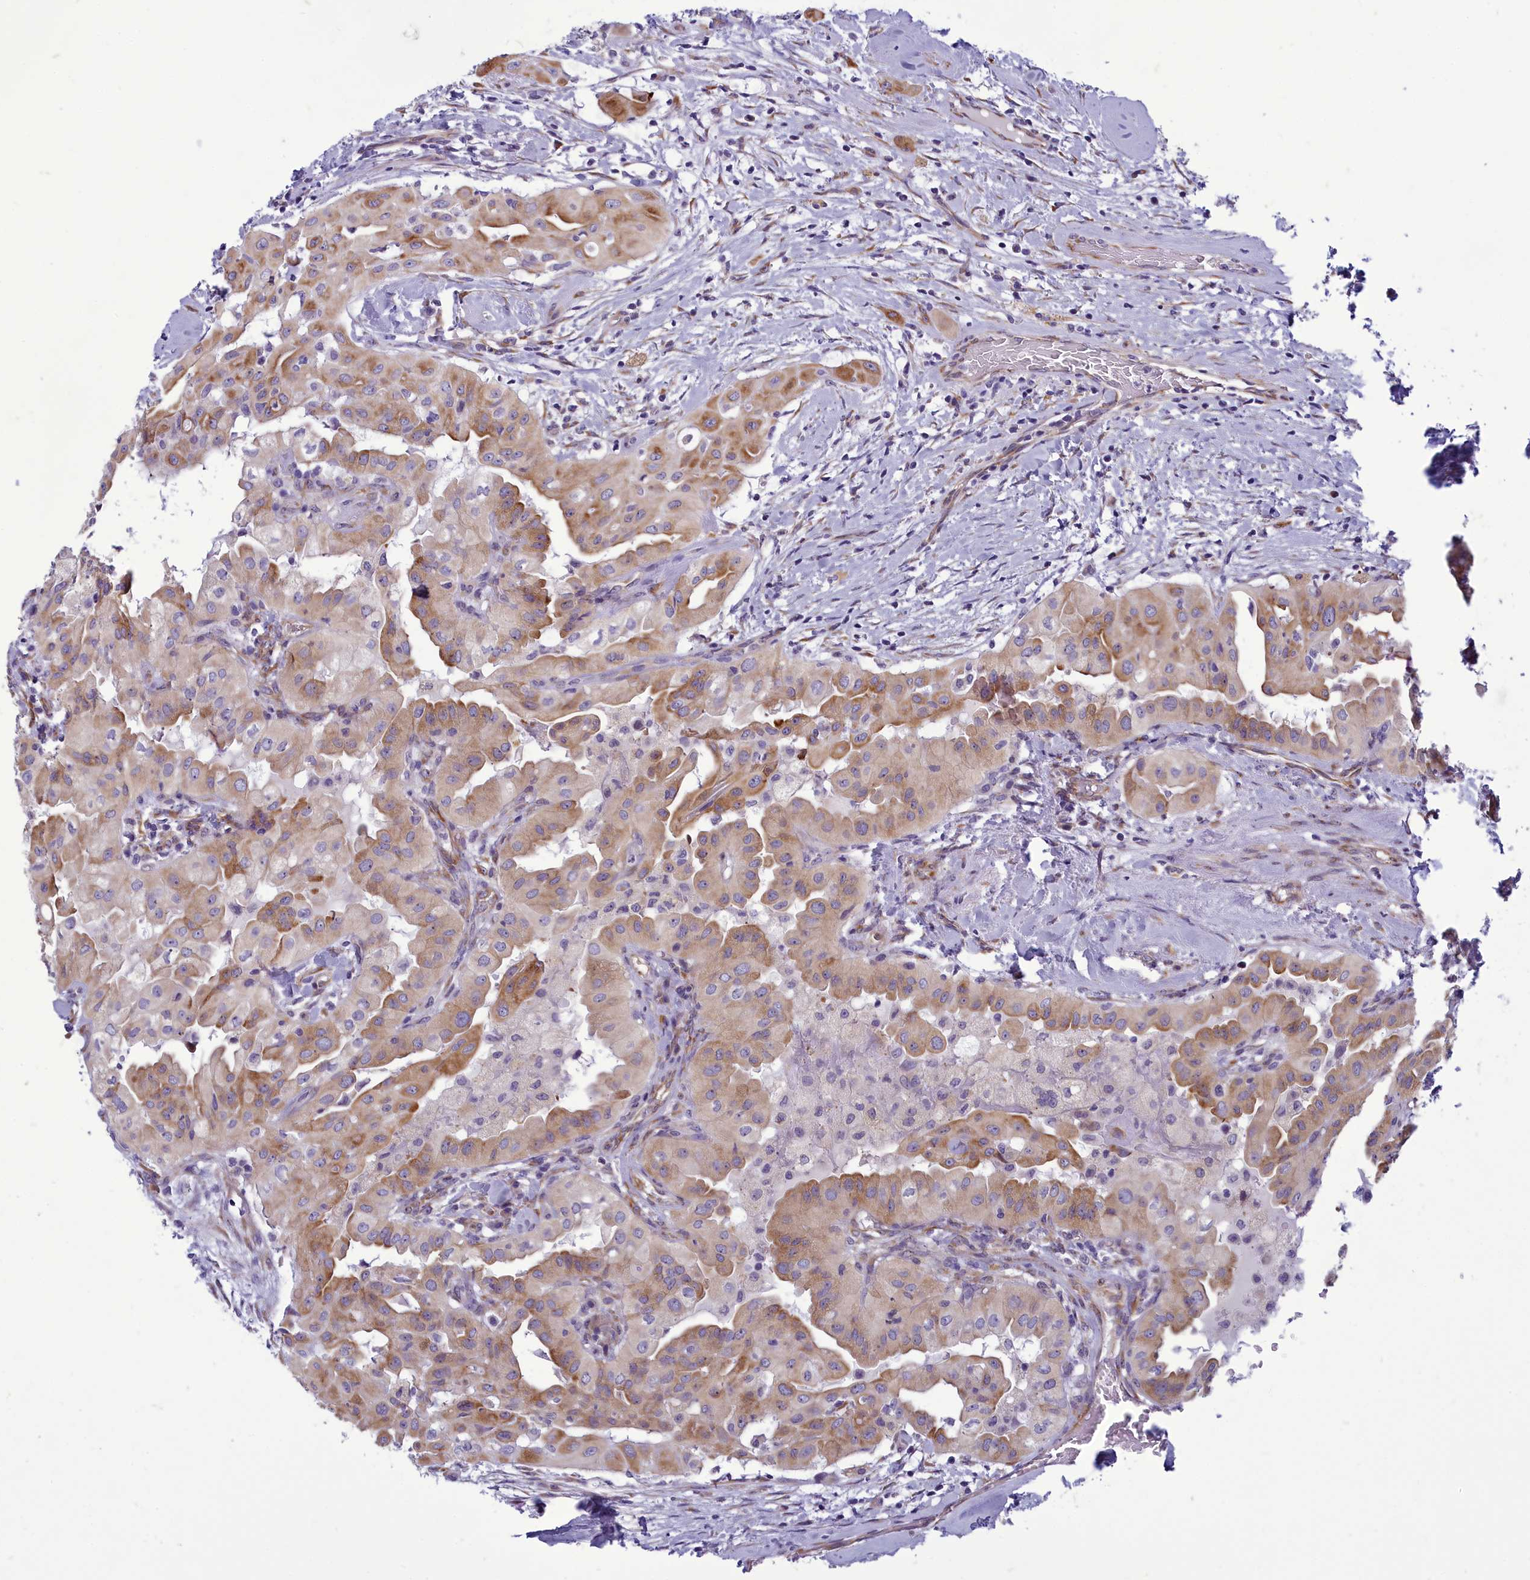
{"staining": {"intensity": "moderate", "quantity": ">75%", "location": "cytoplasmic/membranous"}, "tissue": "thyroid cancer", "cell_type": "Tumor cells", "image_type": "cancer", "snomed": [{"axis": "morphology", "description": "Papillary adenocarcinoma, NOS"}, {"axis": "topography", "description": "Thyroid gland"}], "caption": "Thyroid cancer (papillary adenocarcinoma) tissue reveals moderate cytoplasmic/membranous positivity in about >75% of tumor cells", "gene": "CENATAC", "patient": {"sex": "female", "age": 59}}